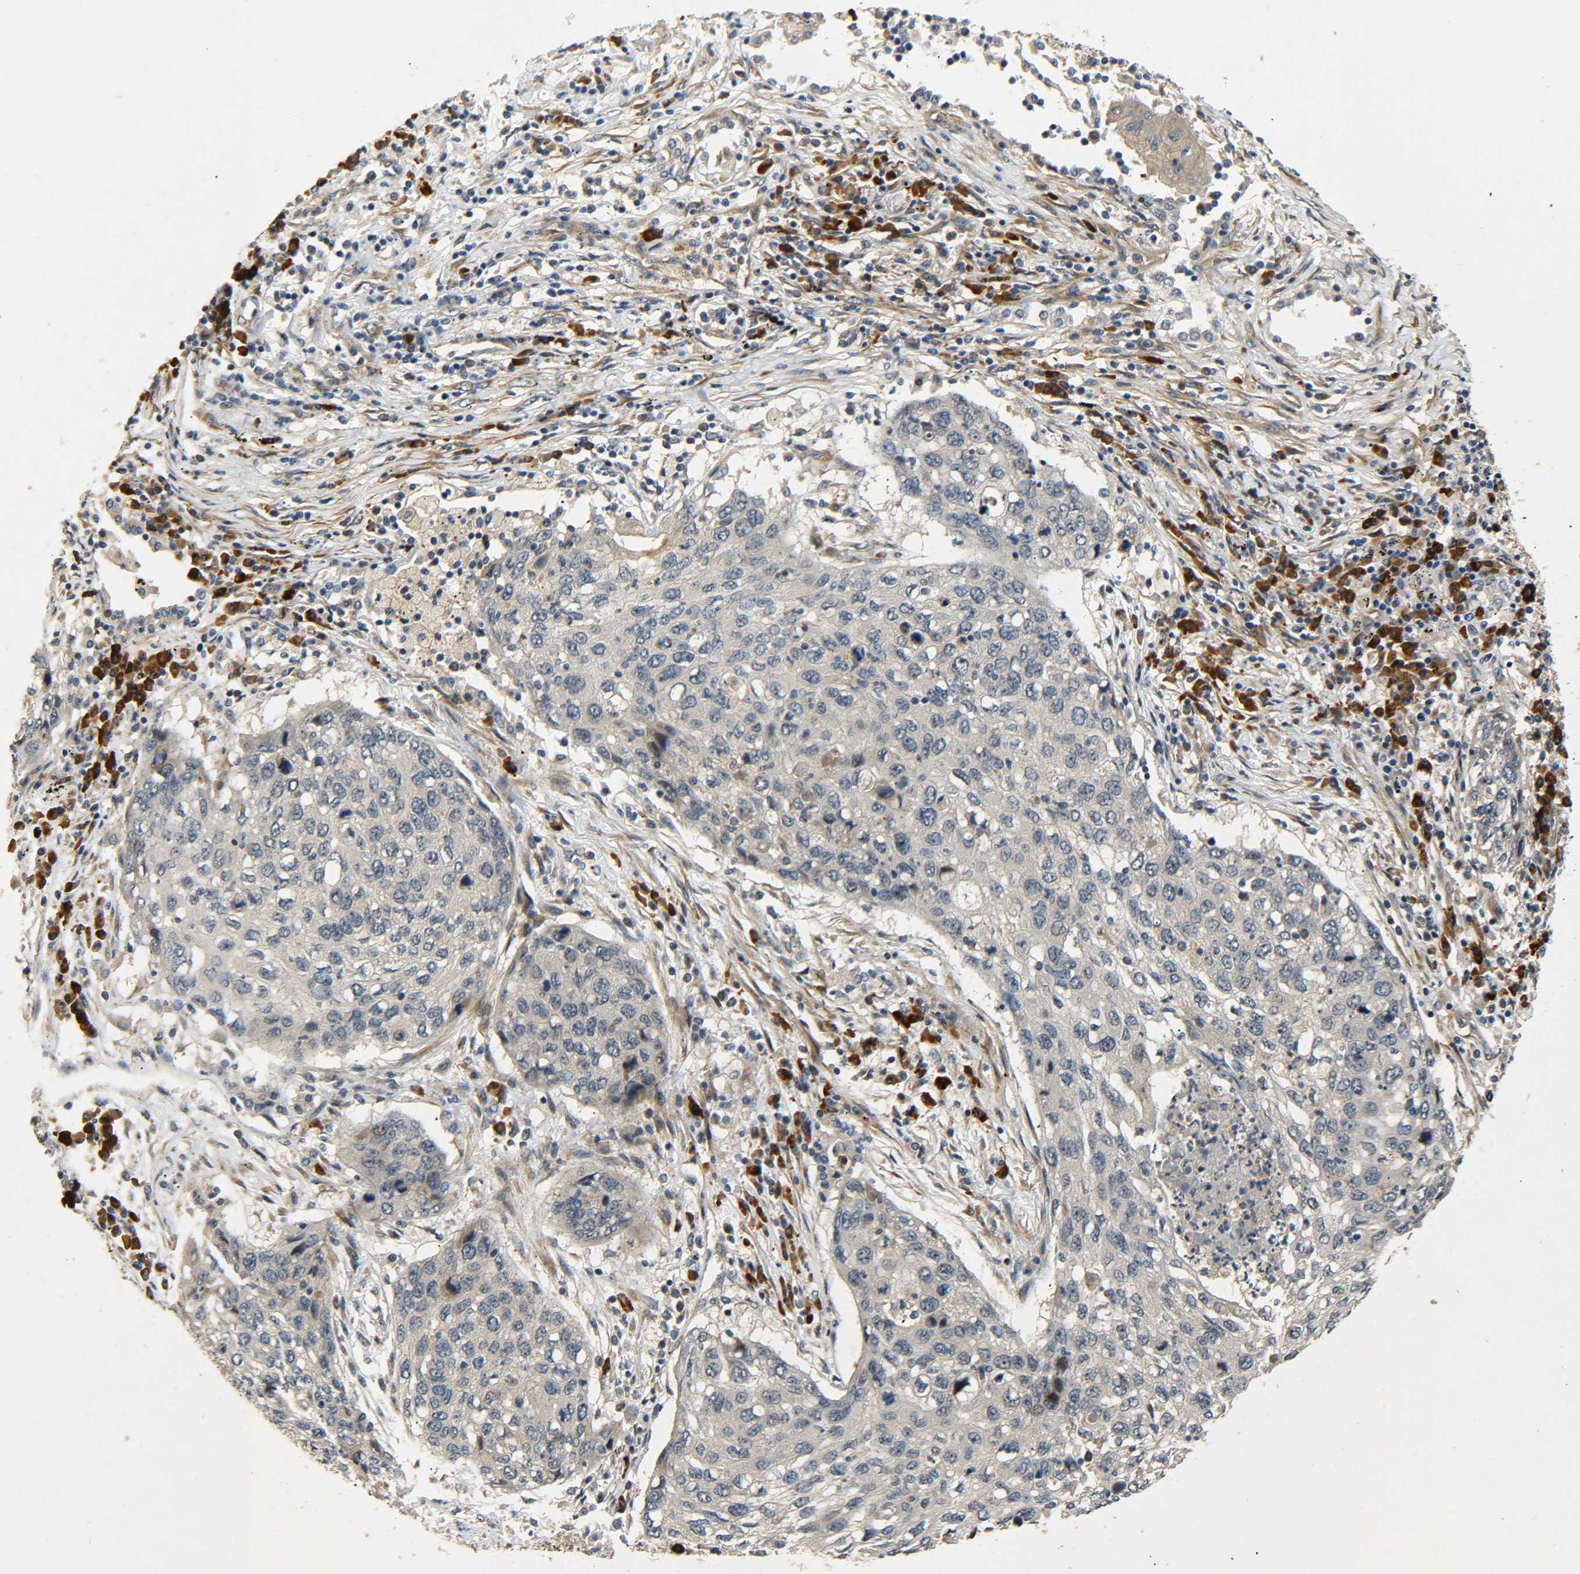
{"staining": {"intensity": "negative", "quantity": "none", "location": "none"}, "tissue": "lung cancer", "cell_type": "Tumor cells", "image_type": "cancer", "snomed": [{"axis": "morphology", "description": "Squamous cell carcinoma, NOS"}, {"axis": "topography", "description": "Lung"}], "caption": "Micrograph shows no protein staining in tumor cells of lung cancer tissue.", "gene": "MEIS1", "patient": {"sex": "female", "age": 63}}